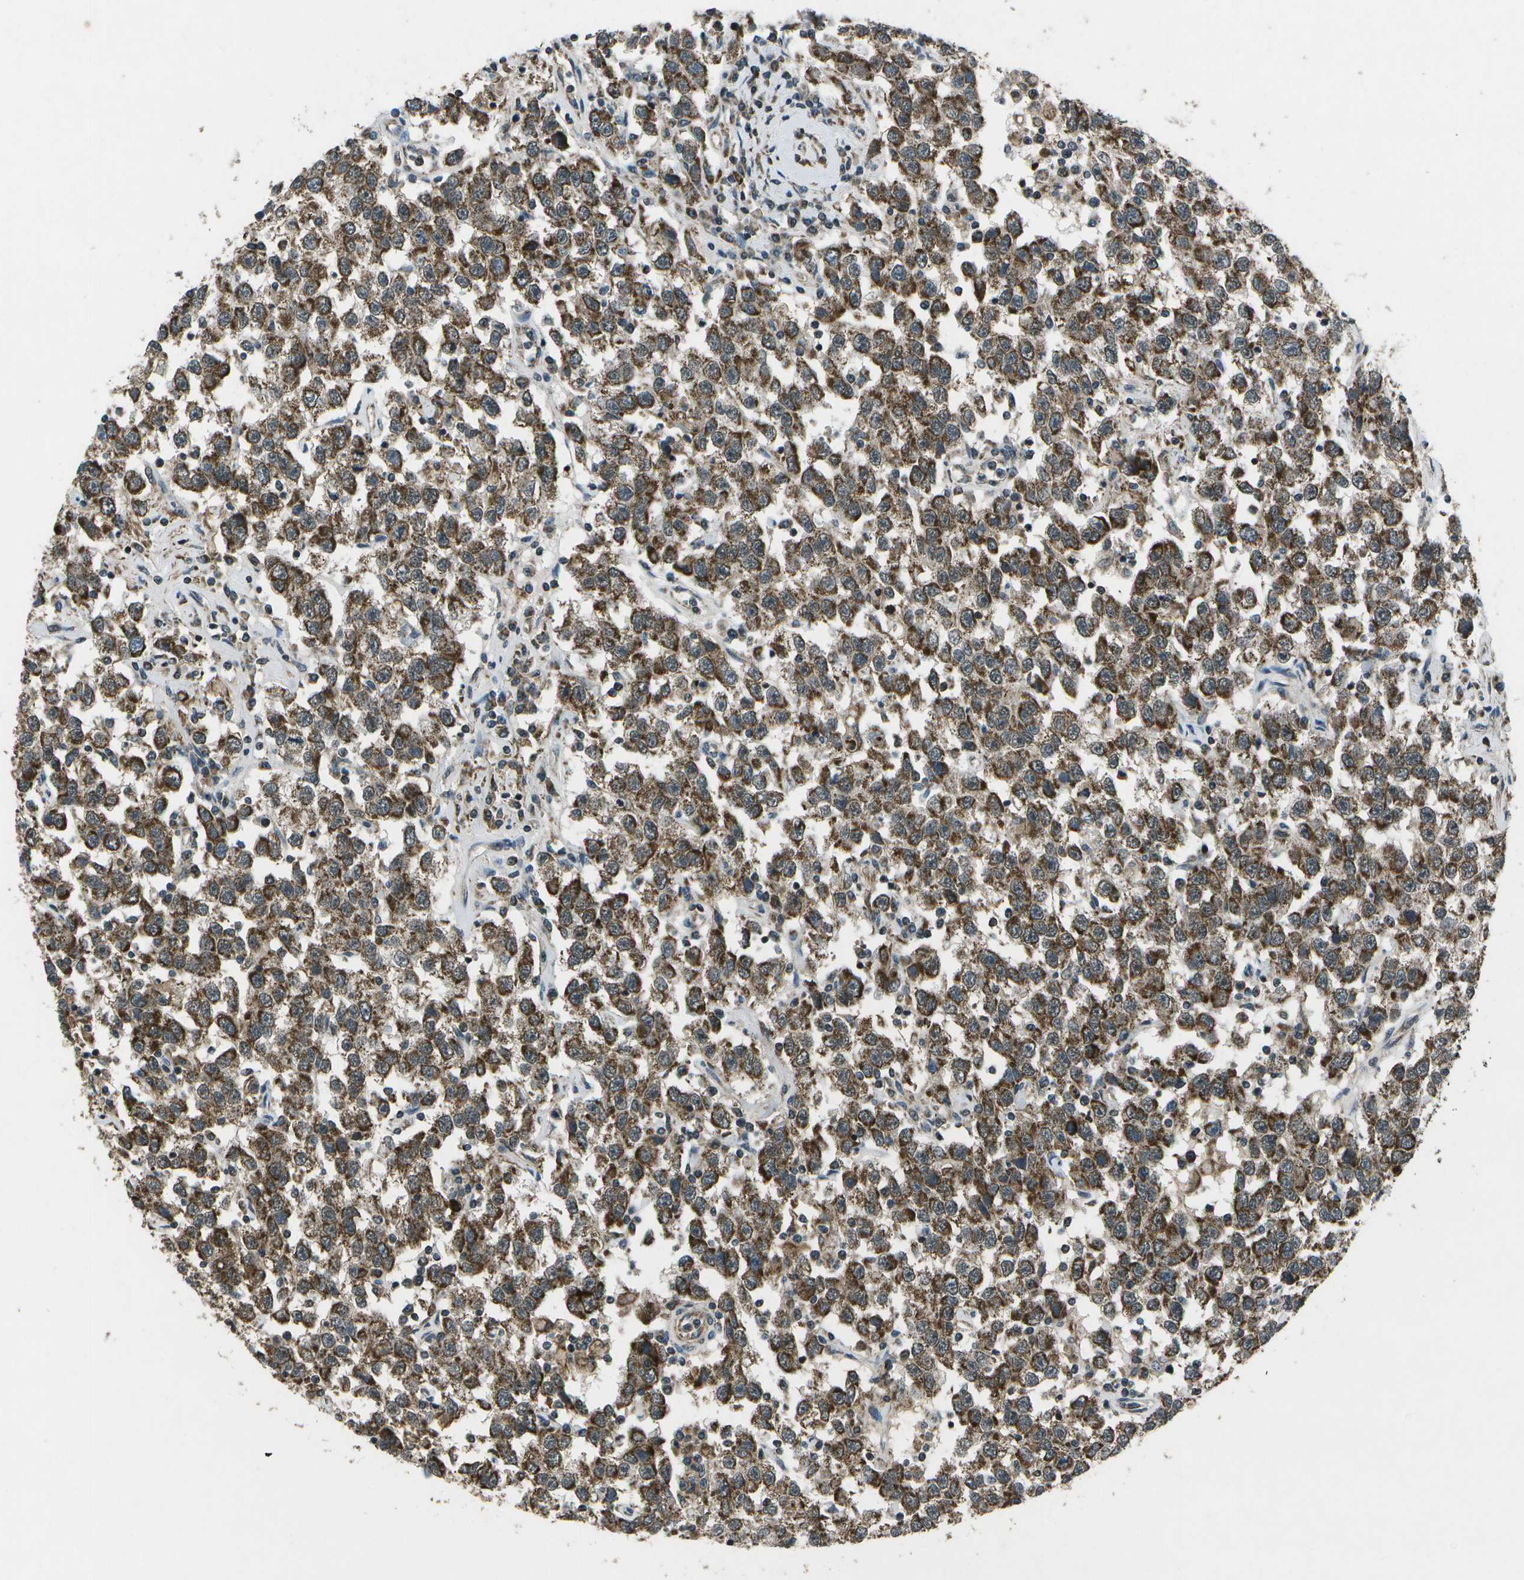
{"staining": {"intensity": "strong", "quantity": ">75%", "location": "cytoplasmic/membranous"}, "tissue": "testis cancer", "cell_type": "Tumor cells", "image_type": "cancer", "snomed": [{"axis": "morphology", "description": "Seminoma, NOS"}, {"axis": "topography", "description": "Testis"}], "caption": "Strong cytoplasmic/membranous staining for a protein is seen in approximately >75% of tumor cells of testis cancer (seminoma) using IHC.", "gene": "EIF2AK1", "patient": {"sex": "male", "age": 41}}